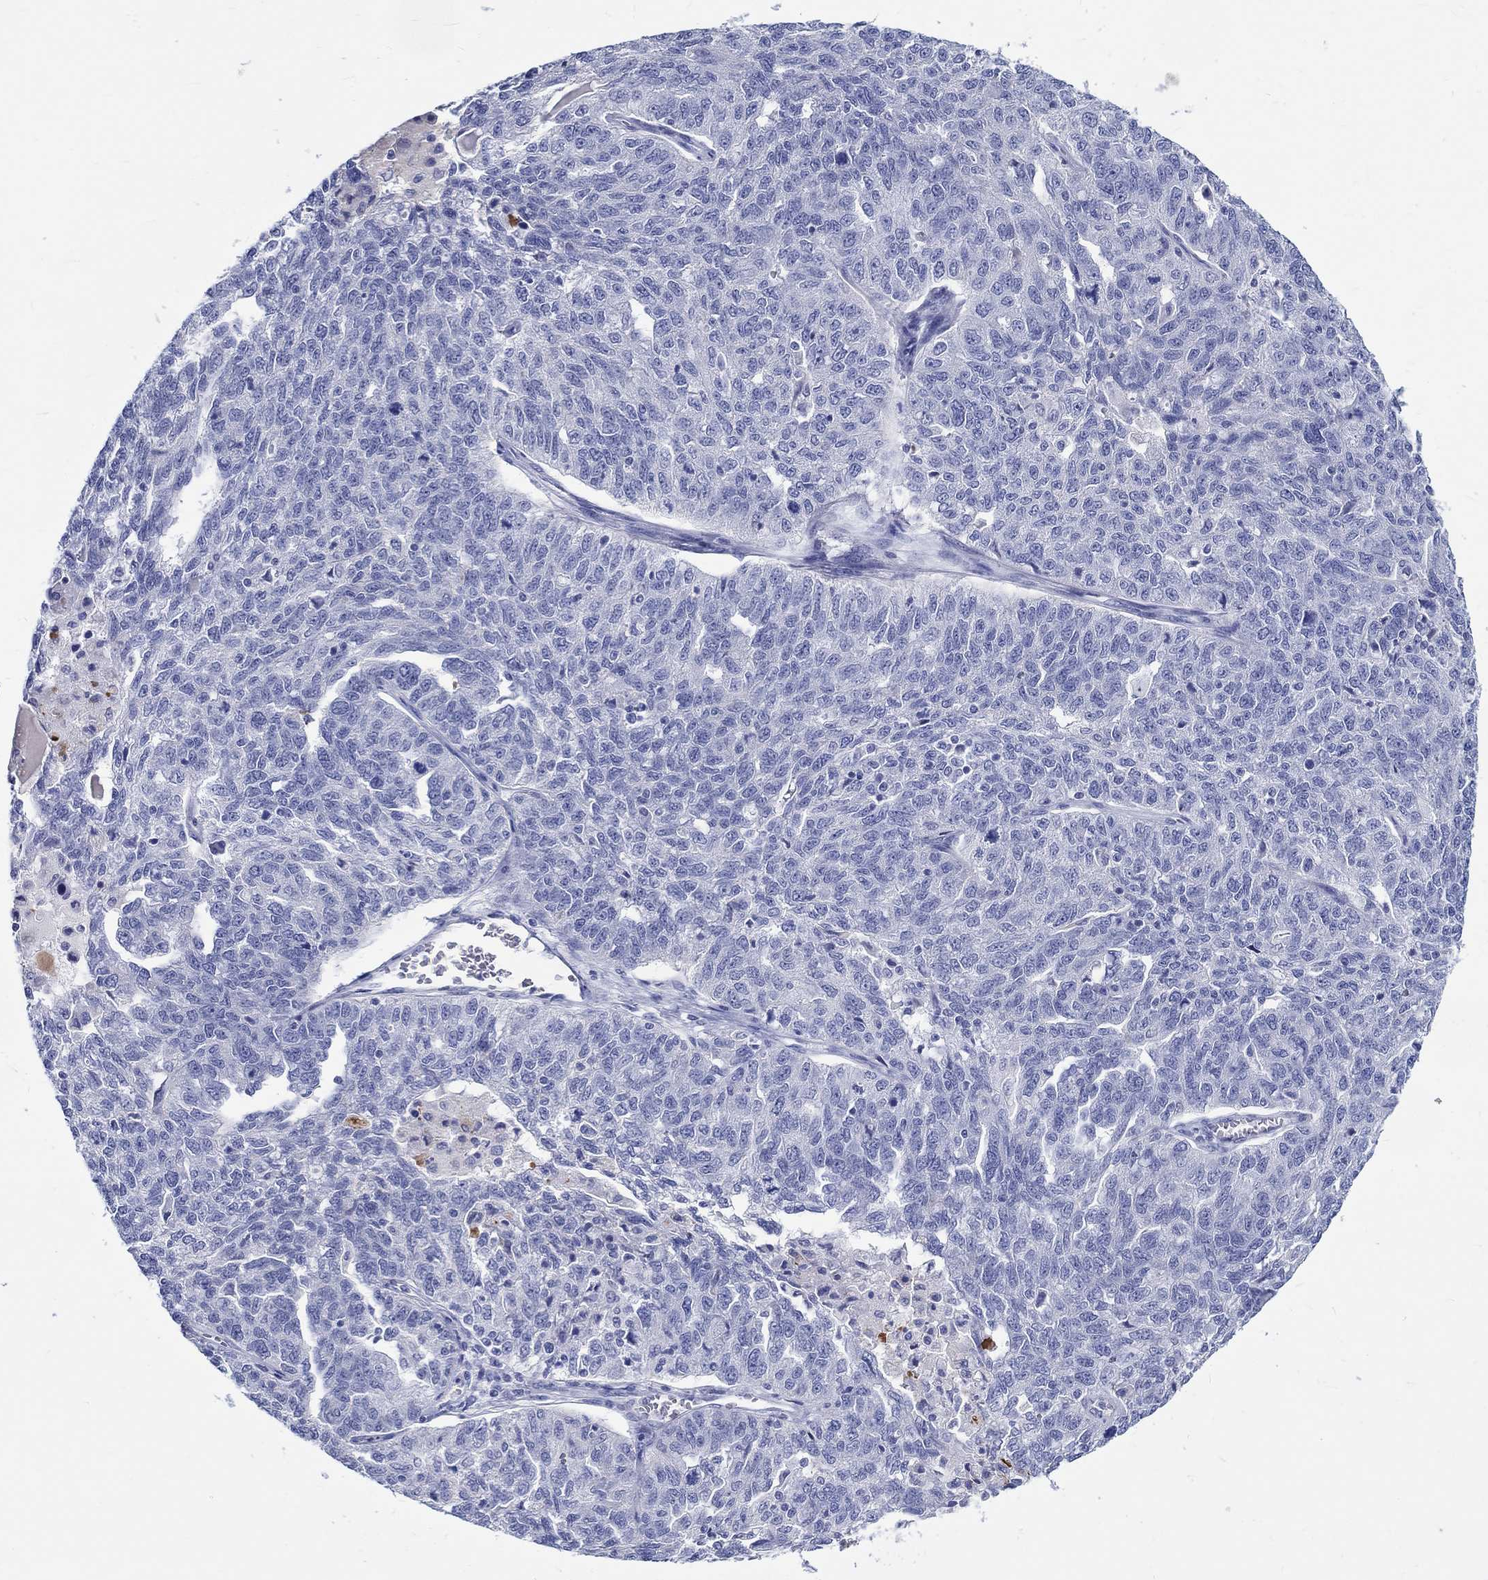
{"staining": {"intensity": "negative", "quantity": "none", "location": "none"}, "tissue": "ovarian cancer", "cell_type": "Tumor cells", "image_type": "cancer", "snomed": [{"axis": "morphology", "description": "Cystadenocarcinoma, serous, NOS"}, {"axis": "topography", "description": "Ovary"}], "caption": "Ovarian serous cystadenocarcinoma was stained to show a protein in brown. There is no significant positivity in tumor cells.", "gene": "SH2D7", "patient": {"sex": "female", "age": 71}}